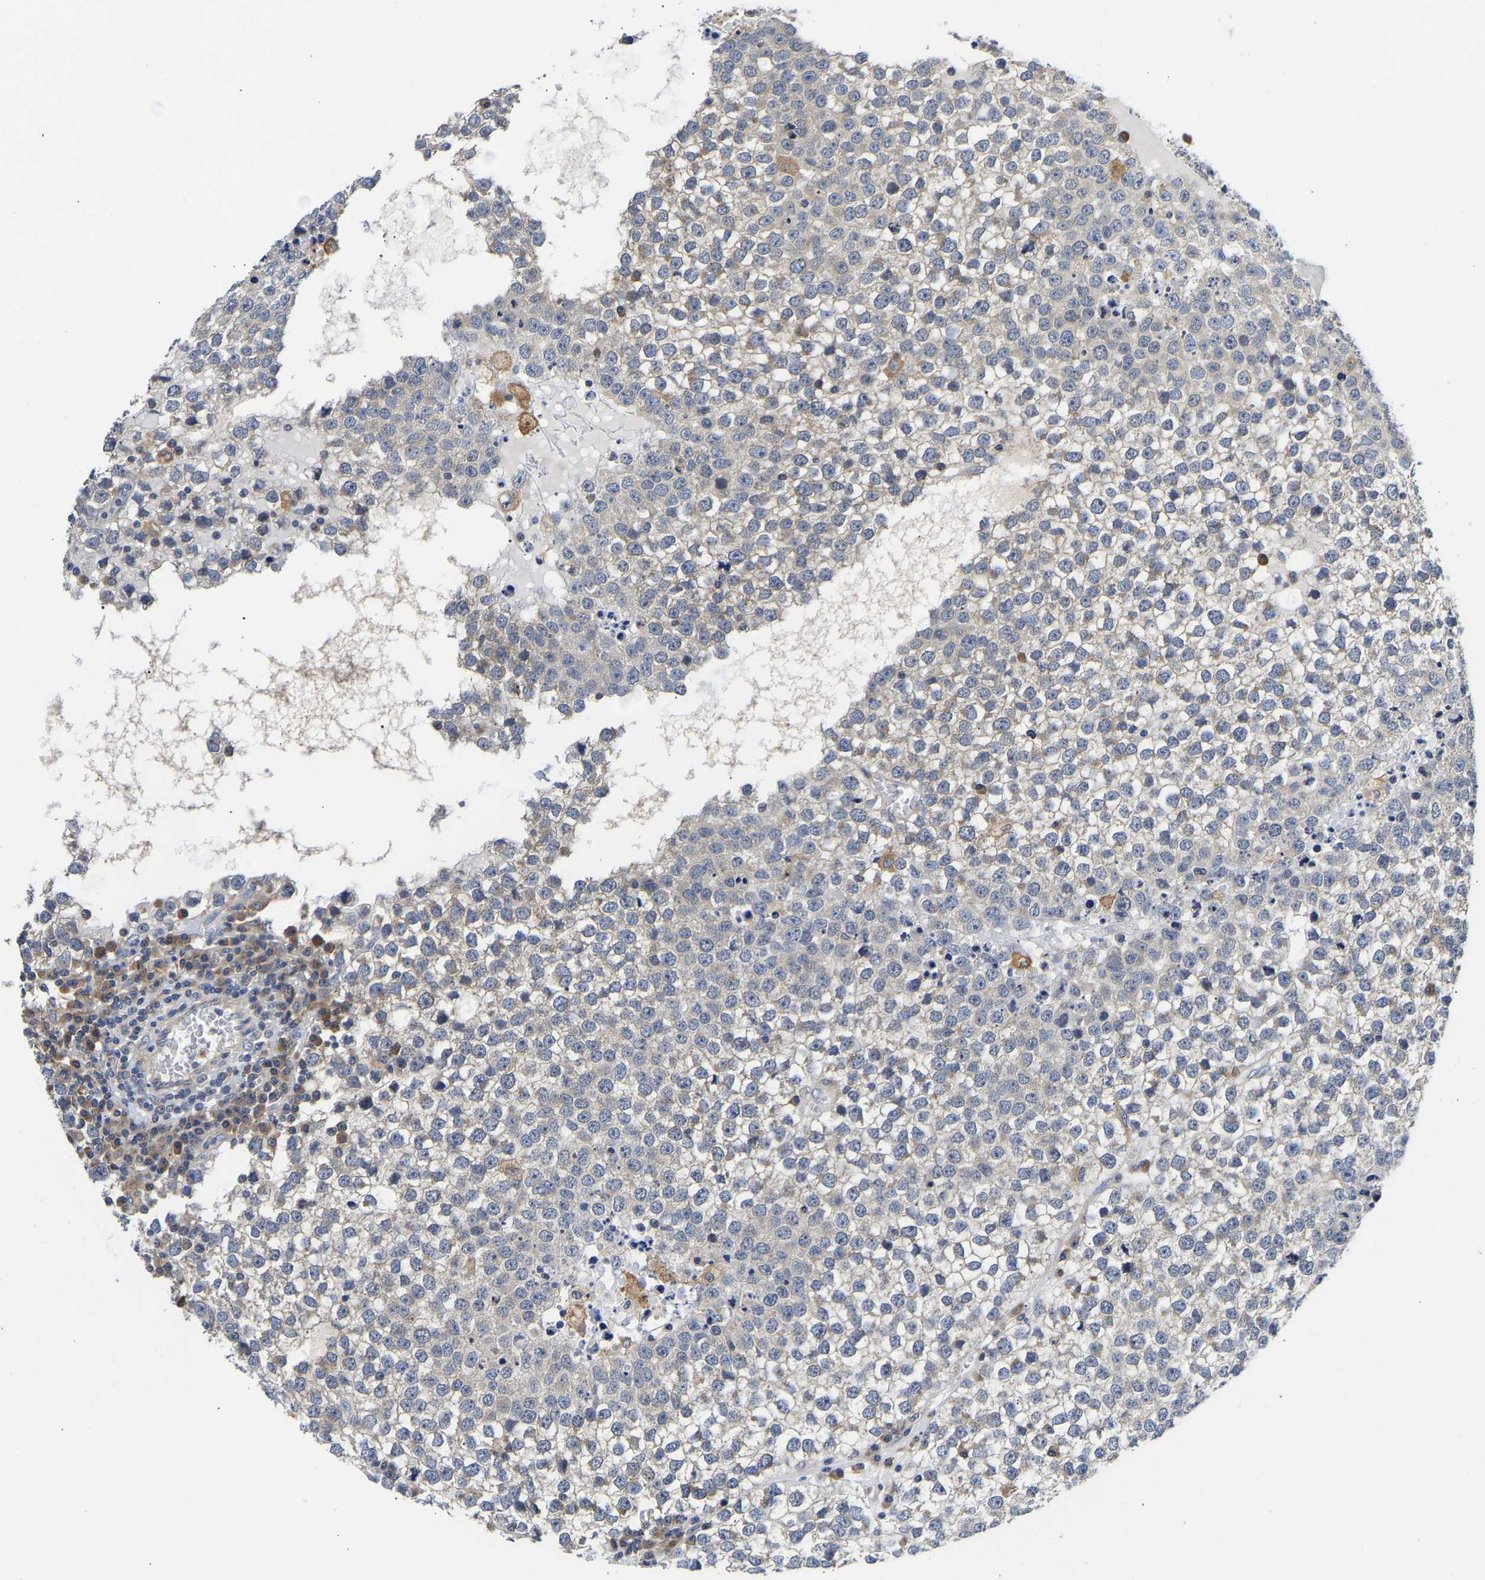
{"staining": {"intensity": "negative", "quantity": "none", "location": "none"}, "tissue": "testis cancer", "cell_type": "Tumor cells", "image_type": "cancer", "snomed": [{"axis": "morphology", "description": "Seminoma, NOS"}, {"axis": "topography", "description": "Testis"}], "caption": "Seminoma (testis) stained for a protein using immunohistochemistry shows no positivity tumor cells.", "gene": "CCDC6", "patient": {"sex": "male", "age": 65}}